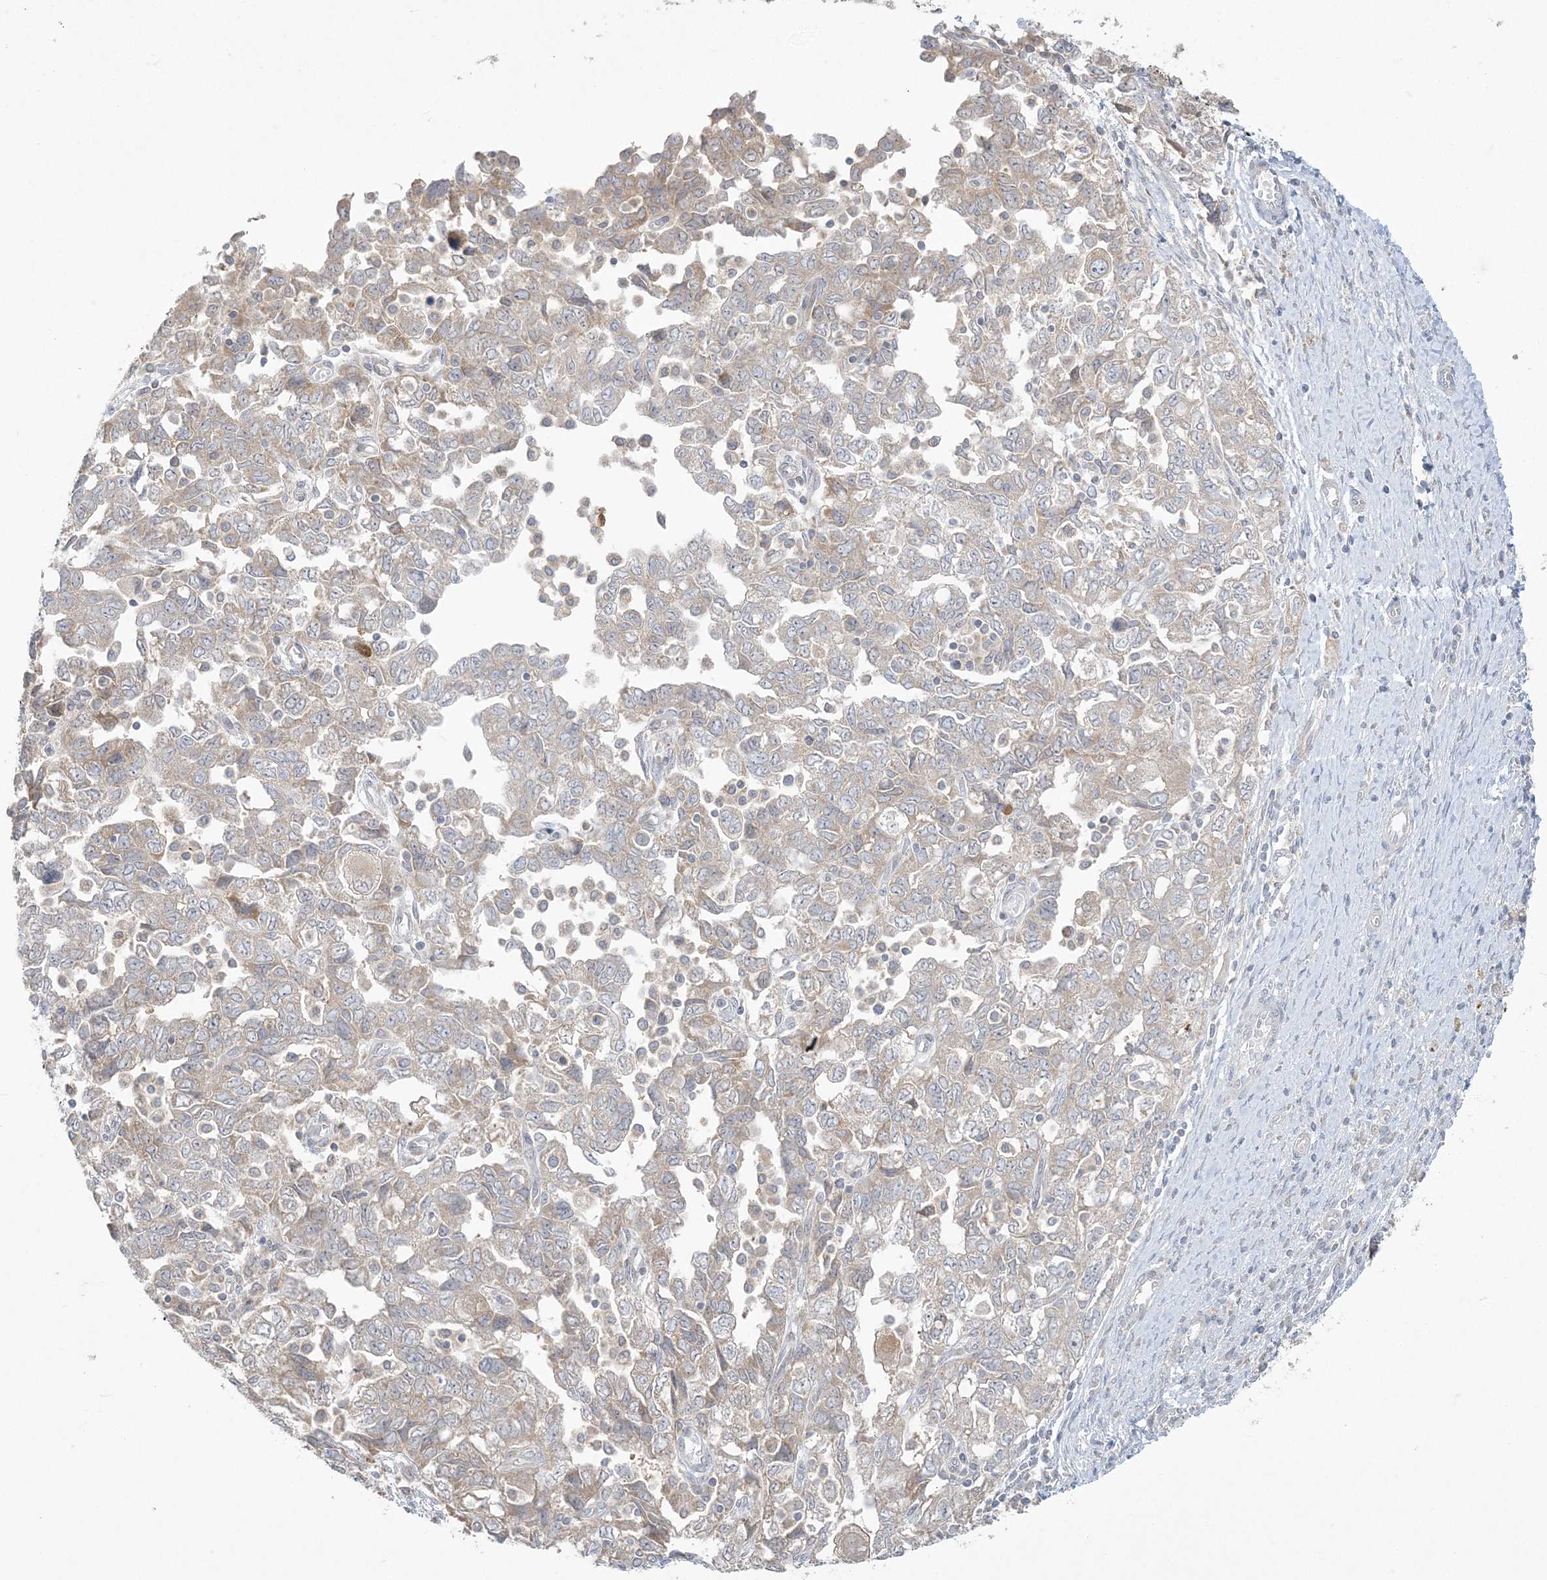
{"staining": {"intensity": "weak", "quantity": "25%-75%", "location": "cytoplasmic/membranous"}, "tissue": "ovarian cancer", "cell_type": "Tumor cells", "image_type": "cancer", "snomed": [{"axis": "morphology", "description": "Carcinoma, NOS"}, {"axis": "morphology", "description": "Cystadenocarcinoma, serous, NOS"}, {"axis": "topography", "description": "Ovary"}], "caption": "Carcinoma (ovarian) stained with a protein marker demonstrates weak staining in tumor cells.", "gene": "ZC3H6", "patient": {"sex": "female", "age": 69}}